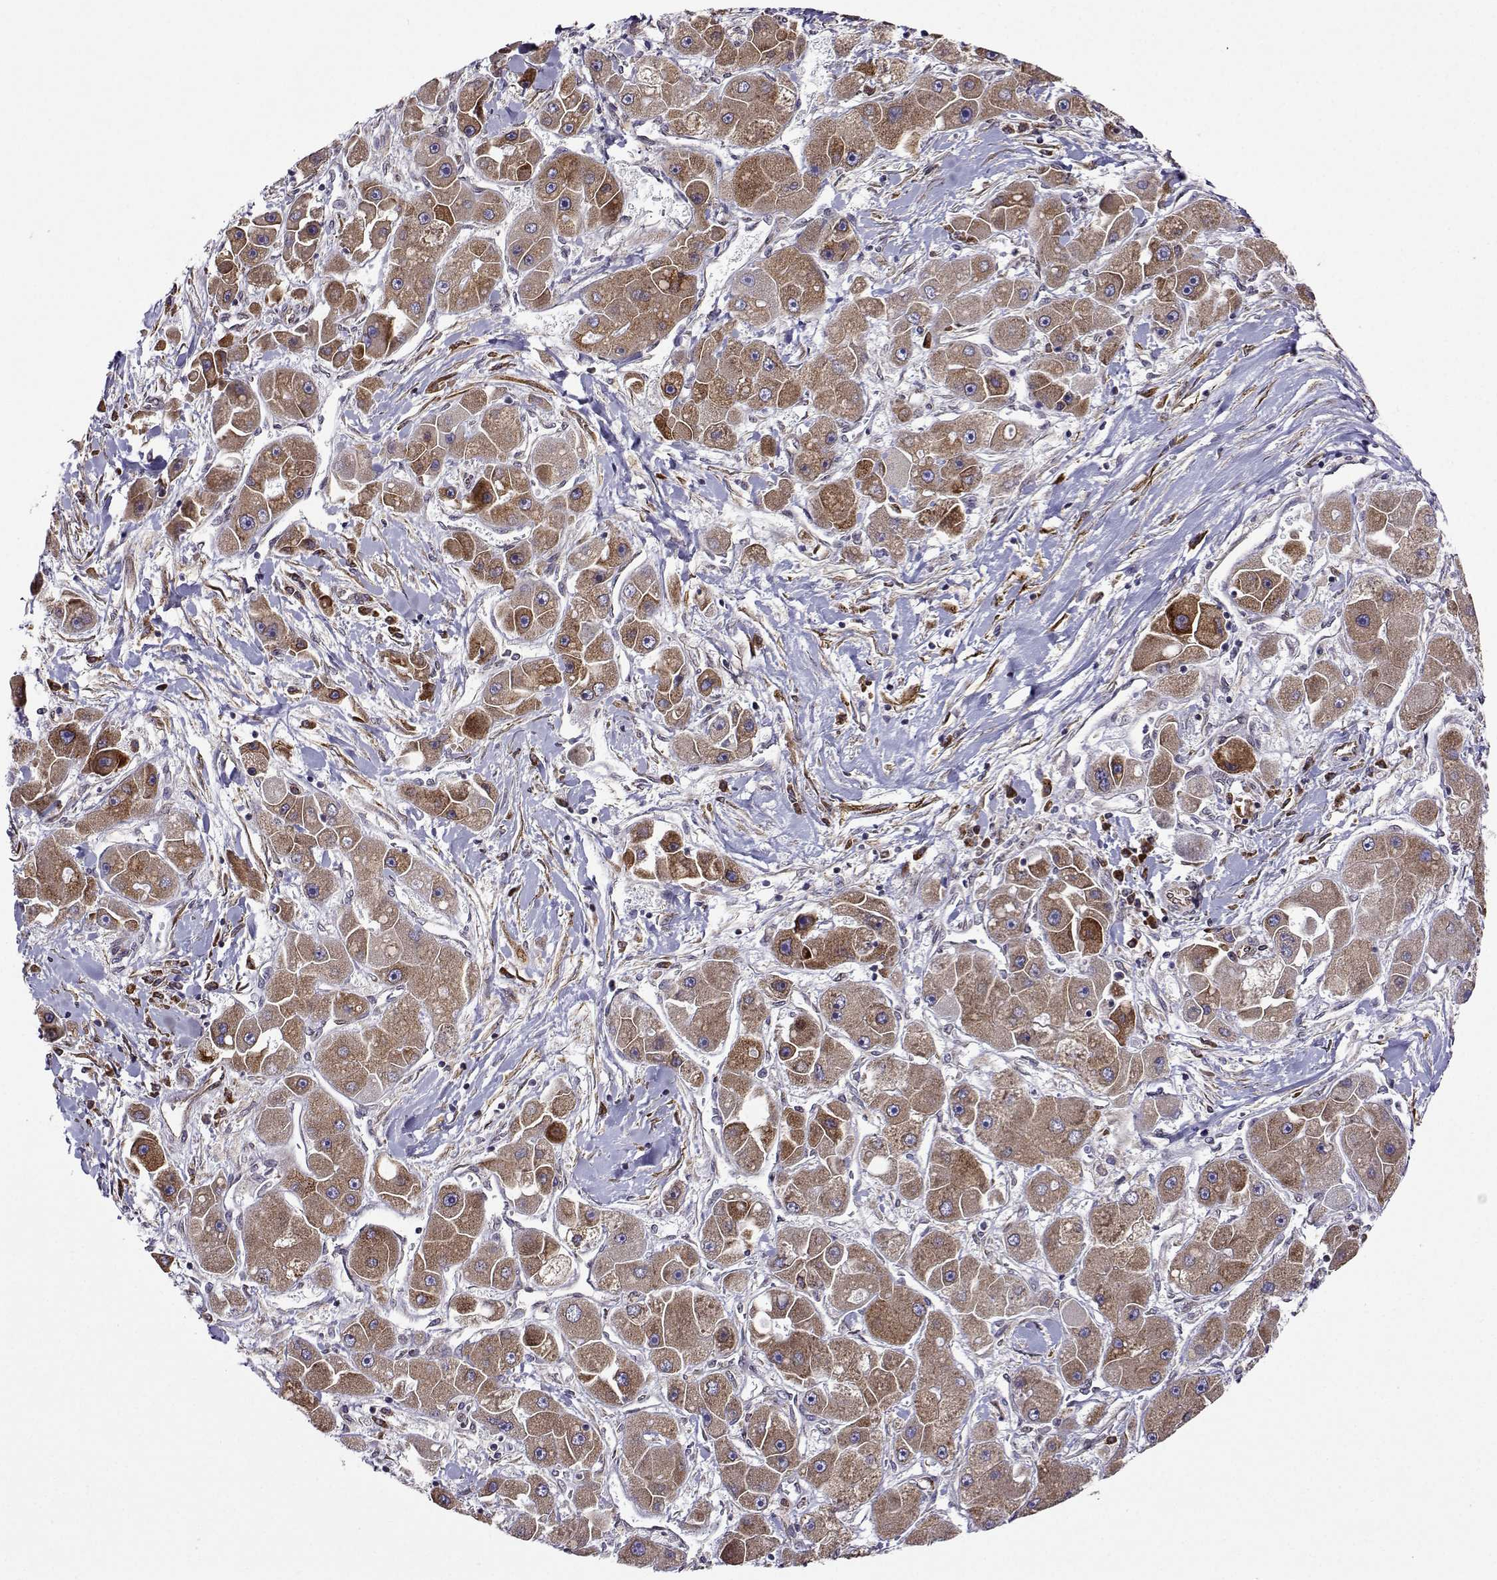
{"staining": {"intensity": "moderate", "quantity": ">75%", "location": "cytoplasmic/membranous"}, "tissue": "liver cancer", "cell_type": "Tumor cells", "image_type": "cancer", "snomed": [{"axis": "morphology", "description": "Carcinoma, Hepatocellular, NOS"}, {"axis": "topography", "description": "Liver"}], "caption": "Immunohistochemistry staining of liver cancer (hepatocellular carcinoma), which displays medium levels of moderate cytoplasmic/membranous expression in approximately >75% of tumor cells indicating moderate cytoplasmic/membranous protein expression. The staining was performed using DAB (3,3'-diaminobenzidine) (brown) for protein detection and nuclei were counterstained in hematoxylin (blue).", "gene": "PGRMC2", "patient": {"sex": "male", "age": 24}}